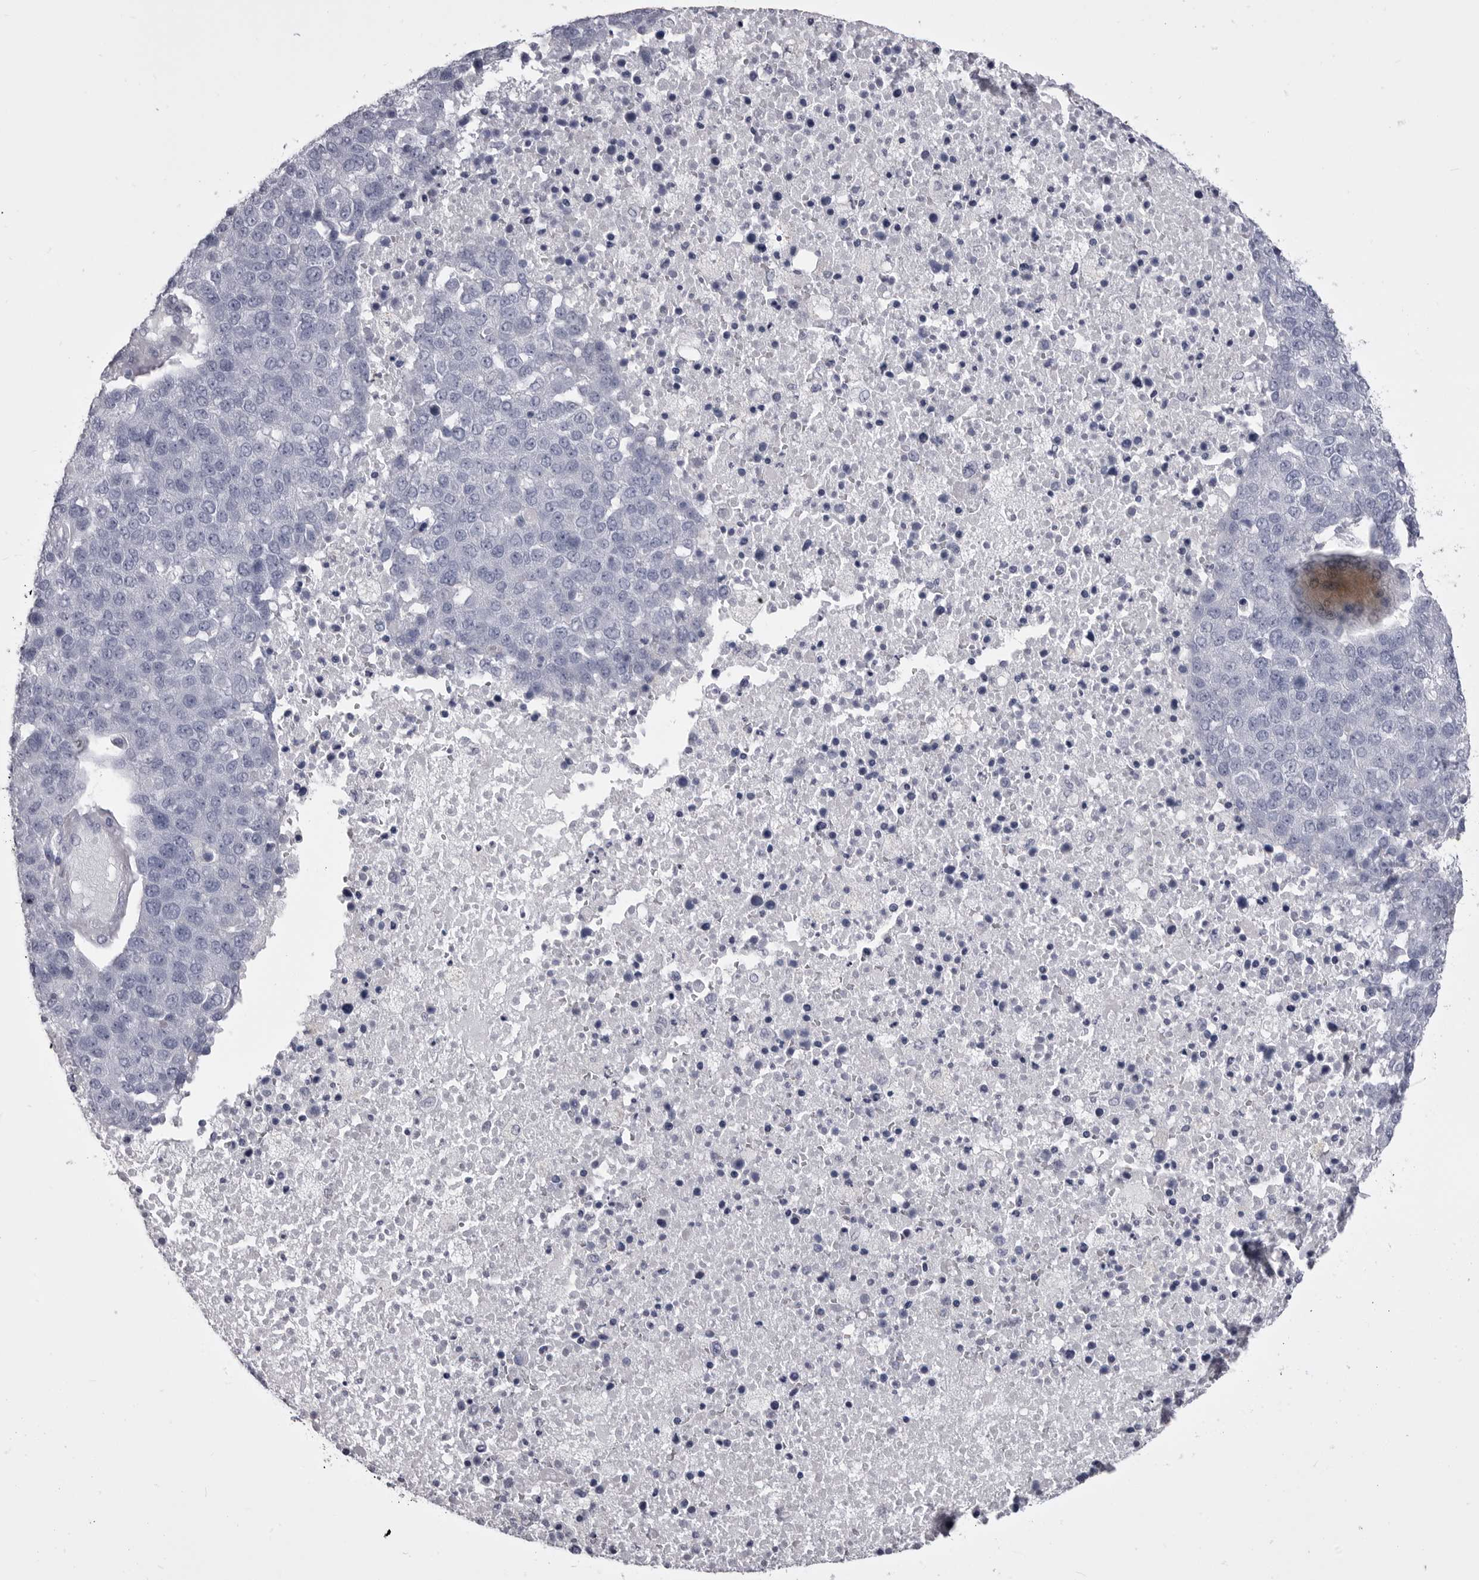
{"staining": {"intensity": "negative", "quantity": "none", "location": "none"}, "tissue": "pancreatic cancer", "cell_type": "Tumor cells", "image_type": "cancer", "snomed": [{"axis": "morphology", "description": "Adenocarcinoma, NOS"}, {"axis": "topography", "description": "Pancreas"}], "caption": "There is no significant positivity in tumor cells of pancreatic cancer (adenocarcinoma). (Stains: DAB IHC with hematoxylin counter stain, Microscopy: brightfield microscopy at high magnification).", "gene": "ANK2", "patient": {"sex": "female", "age": 61}}